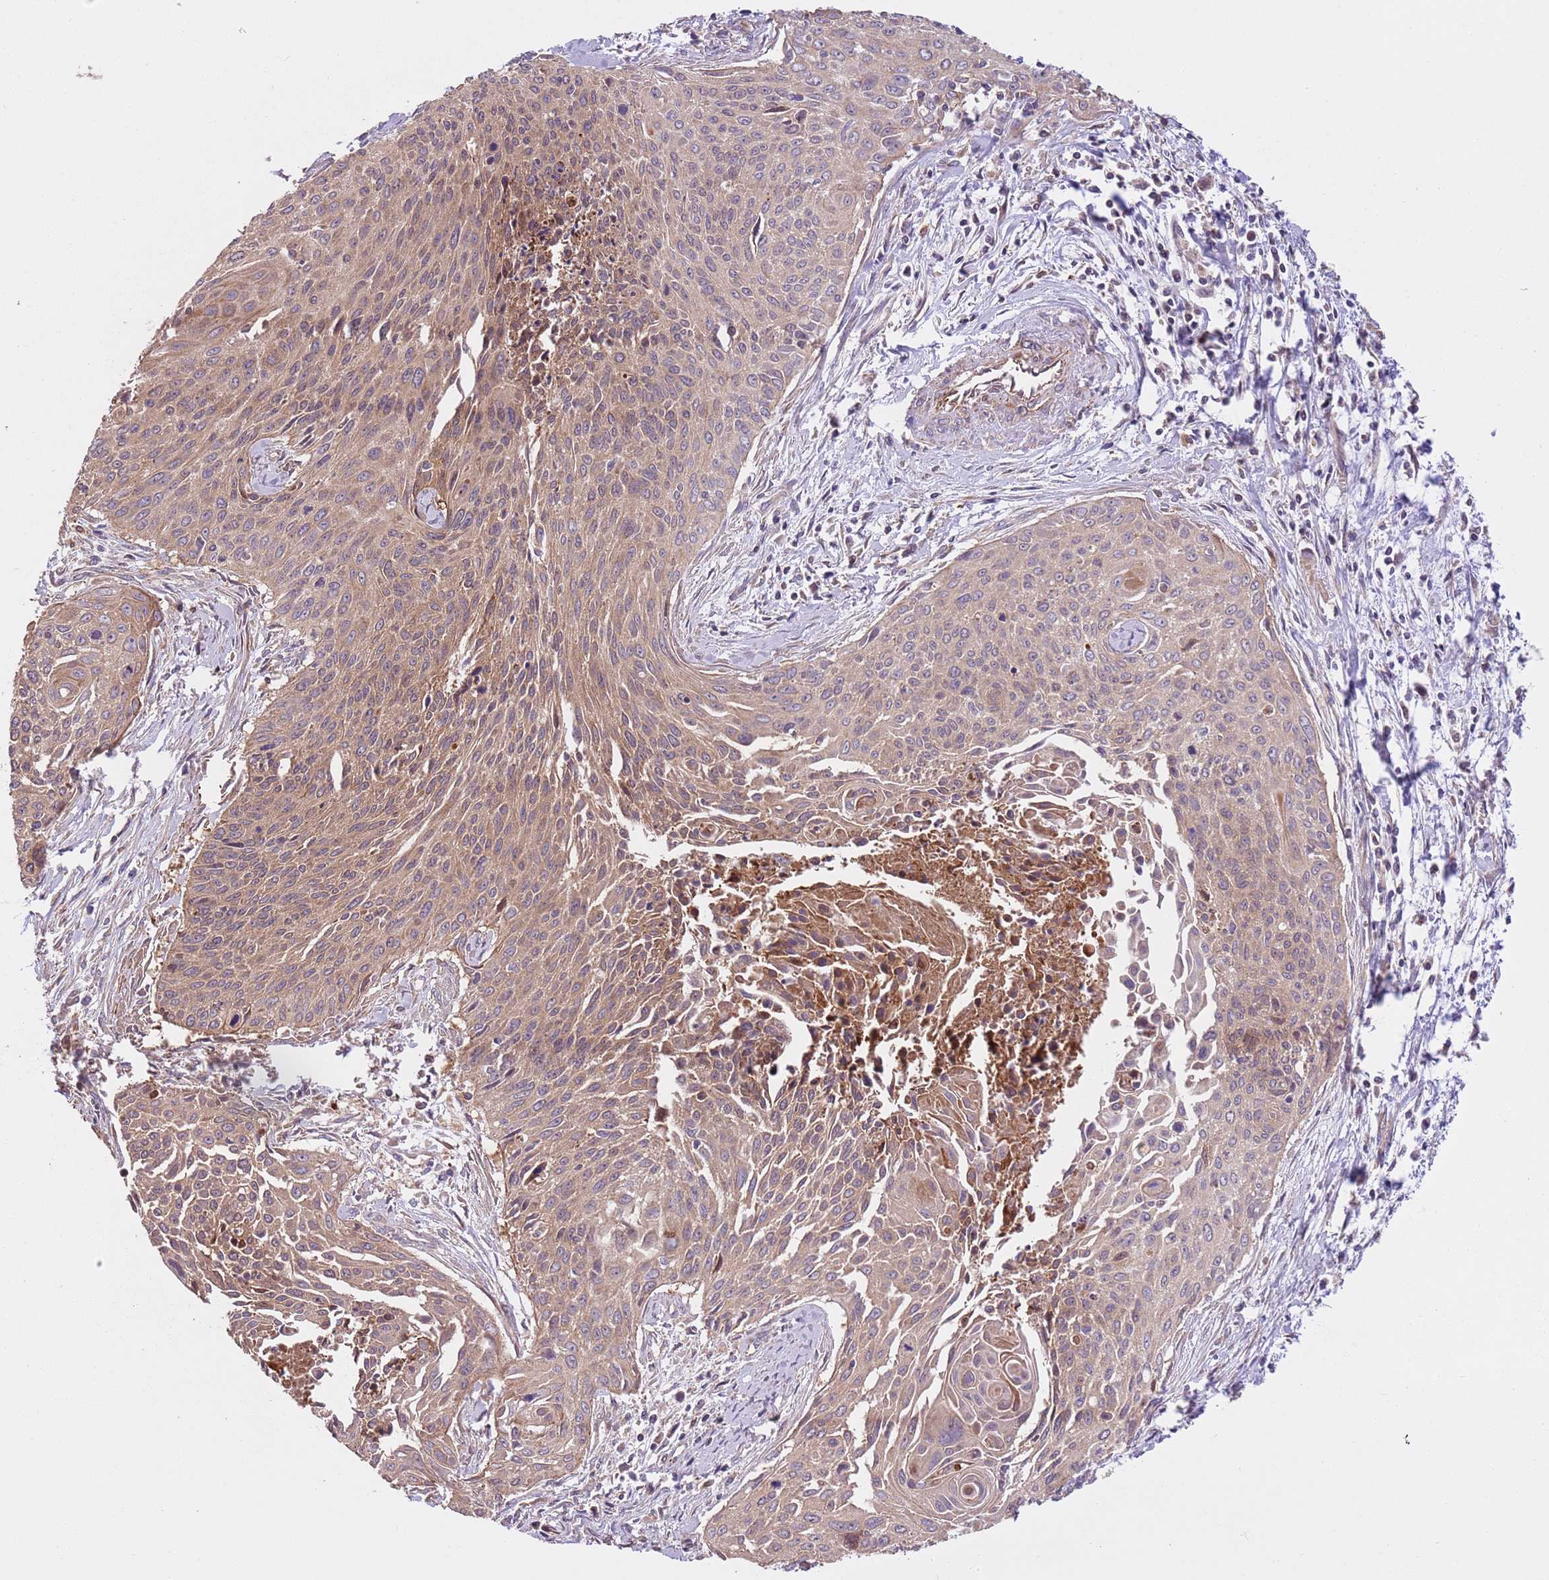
{"staining": {"intensity": "weak", "quantity": ">75%", "location": "cytoplasmic/membranous"}, "tissue": "cervical cancer", "cell_type": "Tumor cells", "image_type": "cancer", "snomed": [{"axis": "morphology", "description": "Squamous cell carcinoma, NOS"}, {"axis": "topography", "description": "Cervix"}], "caption": "A high-resolution image shows immunohistochemistry staining of cervical cancer, which shows weak cytoplasmic/membranous staining in approximately >75% of tumor cells.", "gene": "FAM89B", "patient": {"sex": "female", "age": 55}}